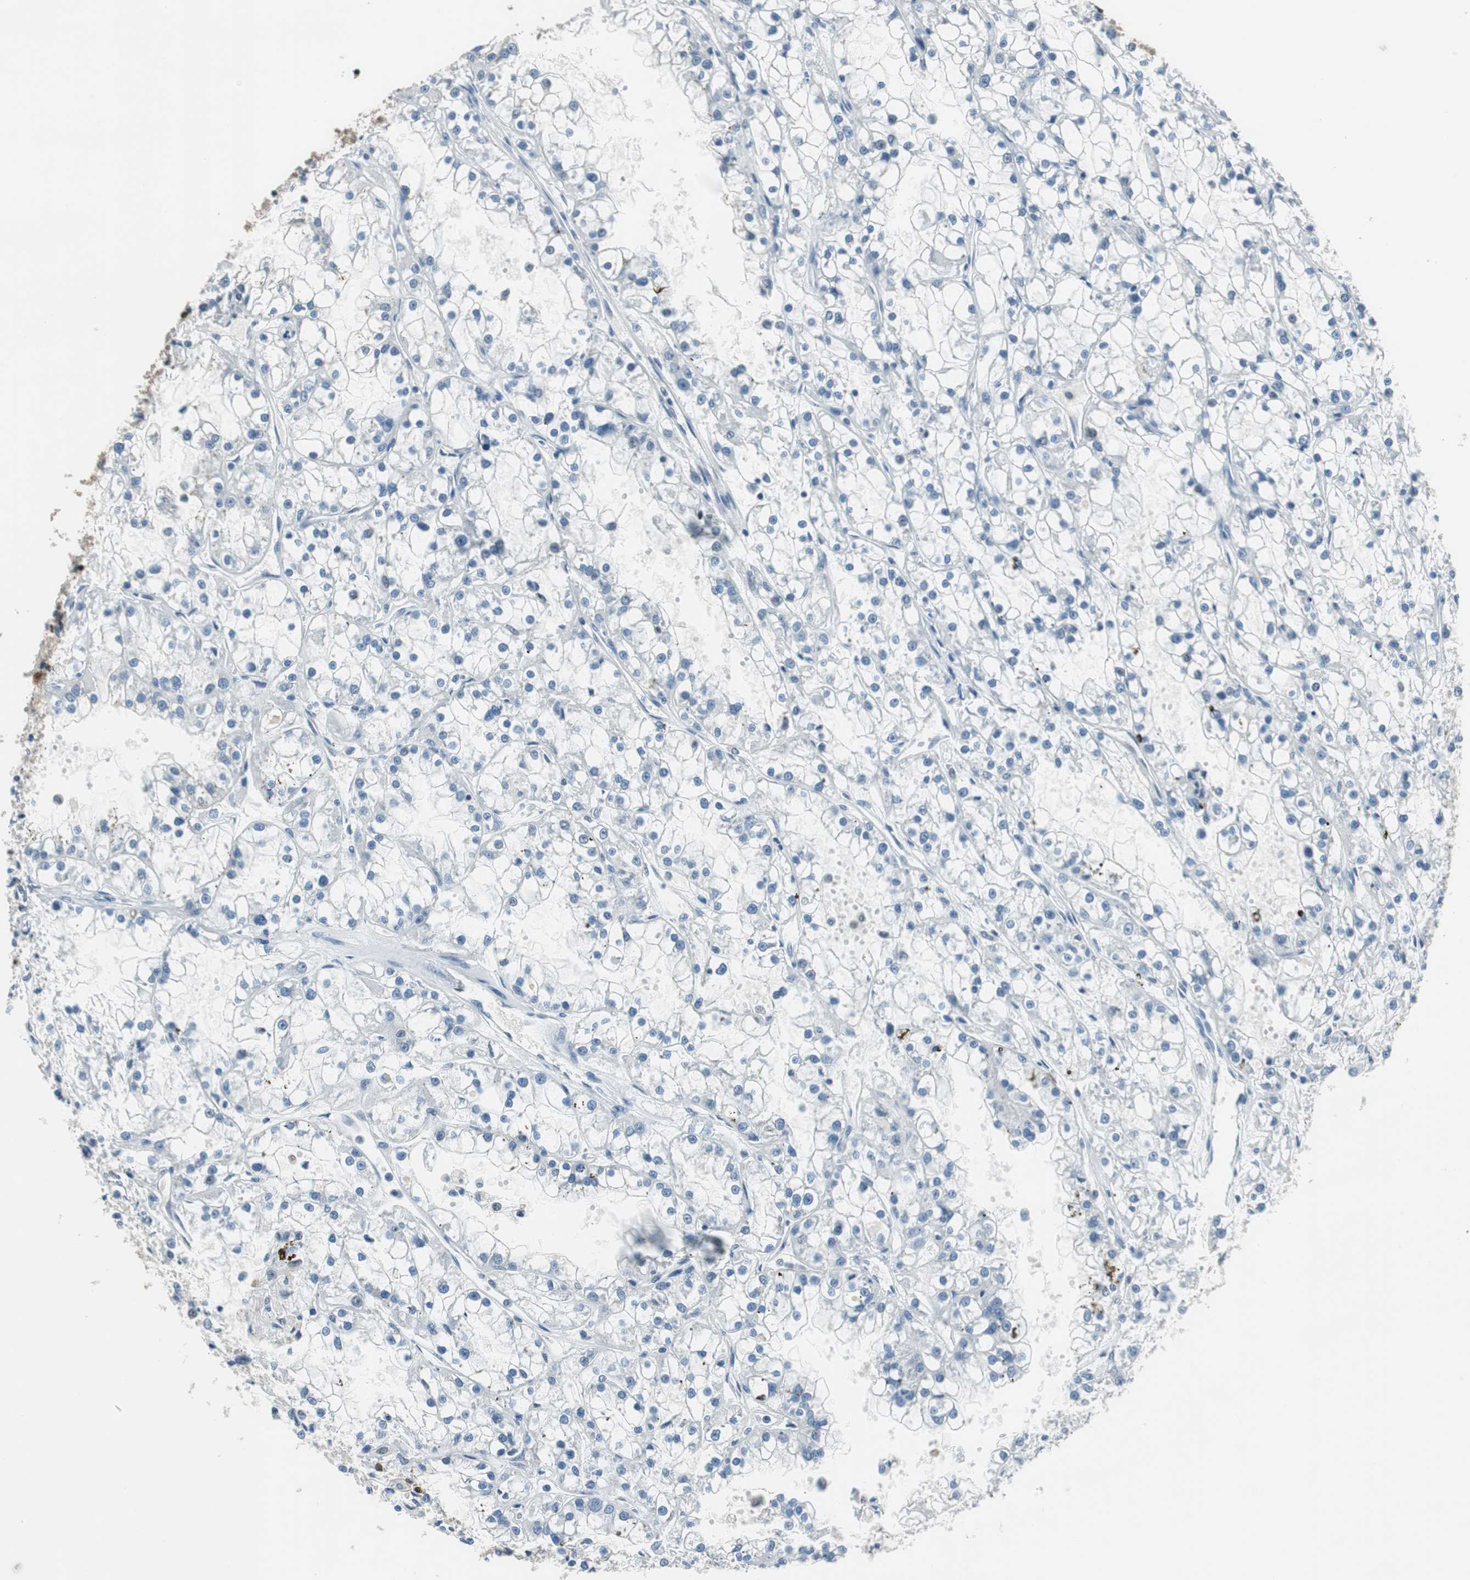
{"staining": {"intensity": "negative", "quantity": "none", "location": "none"}, "tissue": "renal cancer", "cell_type": "Tumor cells", "image_type": "cancer", "snomed": [{"axis": "morphology", "description": "Adenocarcinoma, NOS"}, {"axis": "topography", "description": "Kidney"}], "caption": "Protein analysis of renal adenocarcinoma shows no significant positivity in tumor cells. (DAB (3,3'-diaminobenzidine) immunohistochemistry (IHC) with hematoxylin counter stain).", "gene": "MAFB", "patient": {"sex": "female", "age": 52}}